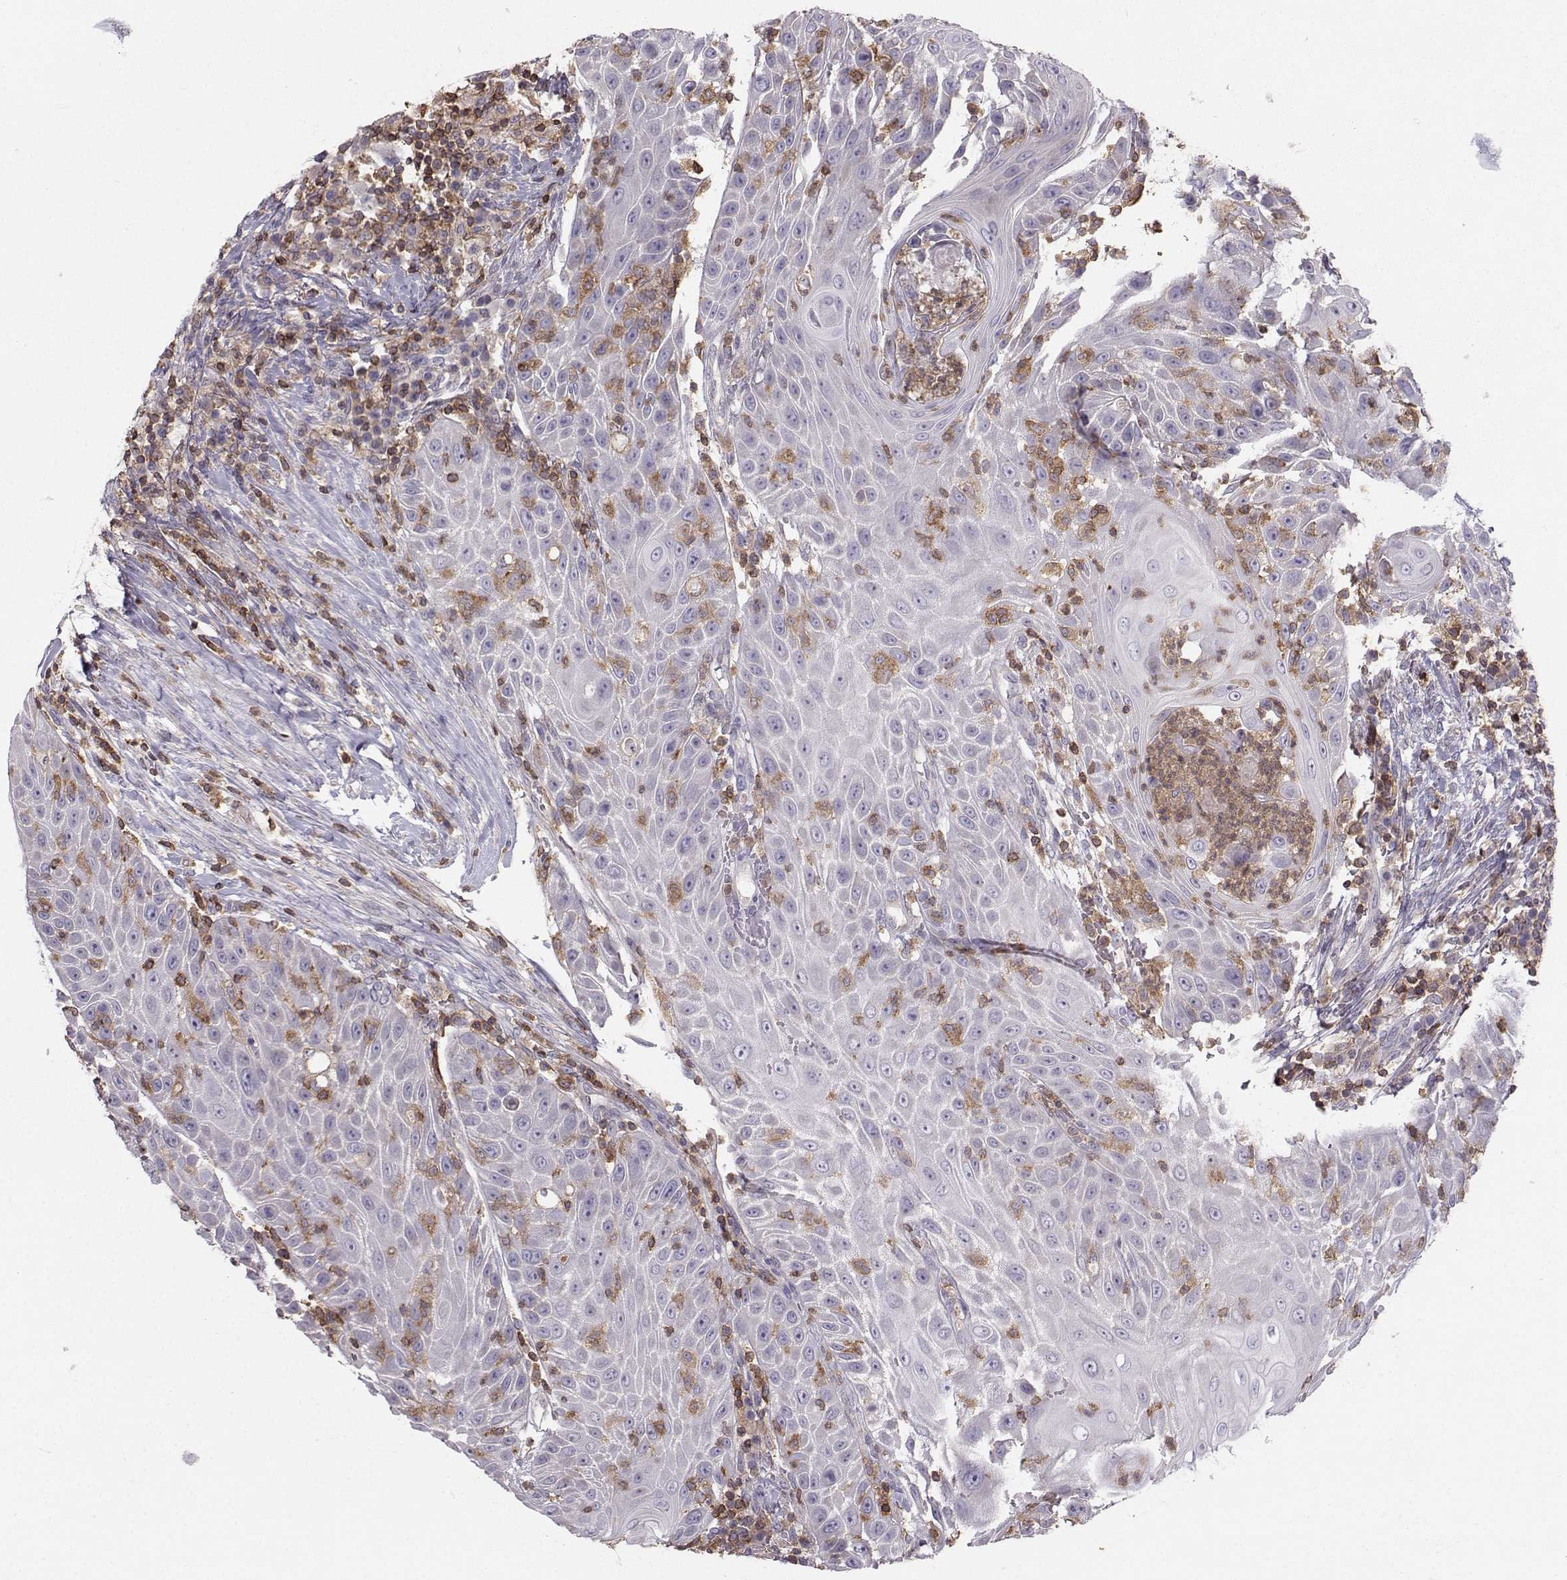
{"staining": {"intensity": "negative", "quantity": "none", "location": "none"}, "tissue": "head and neck cancer", "cell_type": "Tumor cells", "image_type": "cancer", "snomed": [{"axis": "morphology", "description": "Squamous cell carcinoma, NOS"}, {"axis": "topography", "description": "Head-Neck"}], "caption": "The IHC photomicrograph has no significant expression in tumor cells of squamous cell carcinoma (head and neck) tissue. Brightfield microscopy of immunohistochemistry stained with DAB (3,3'-diaminobenzidine) (brown) and hematoxylin (blue), captured at high magnification.", "gene": "ZBTB32", "patient": {"sex": "male", "age": 69}}